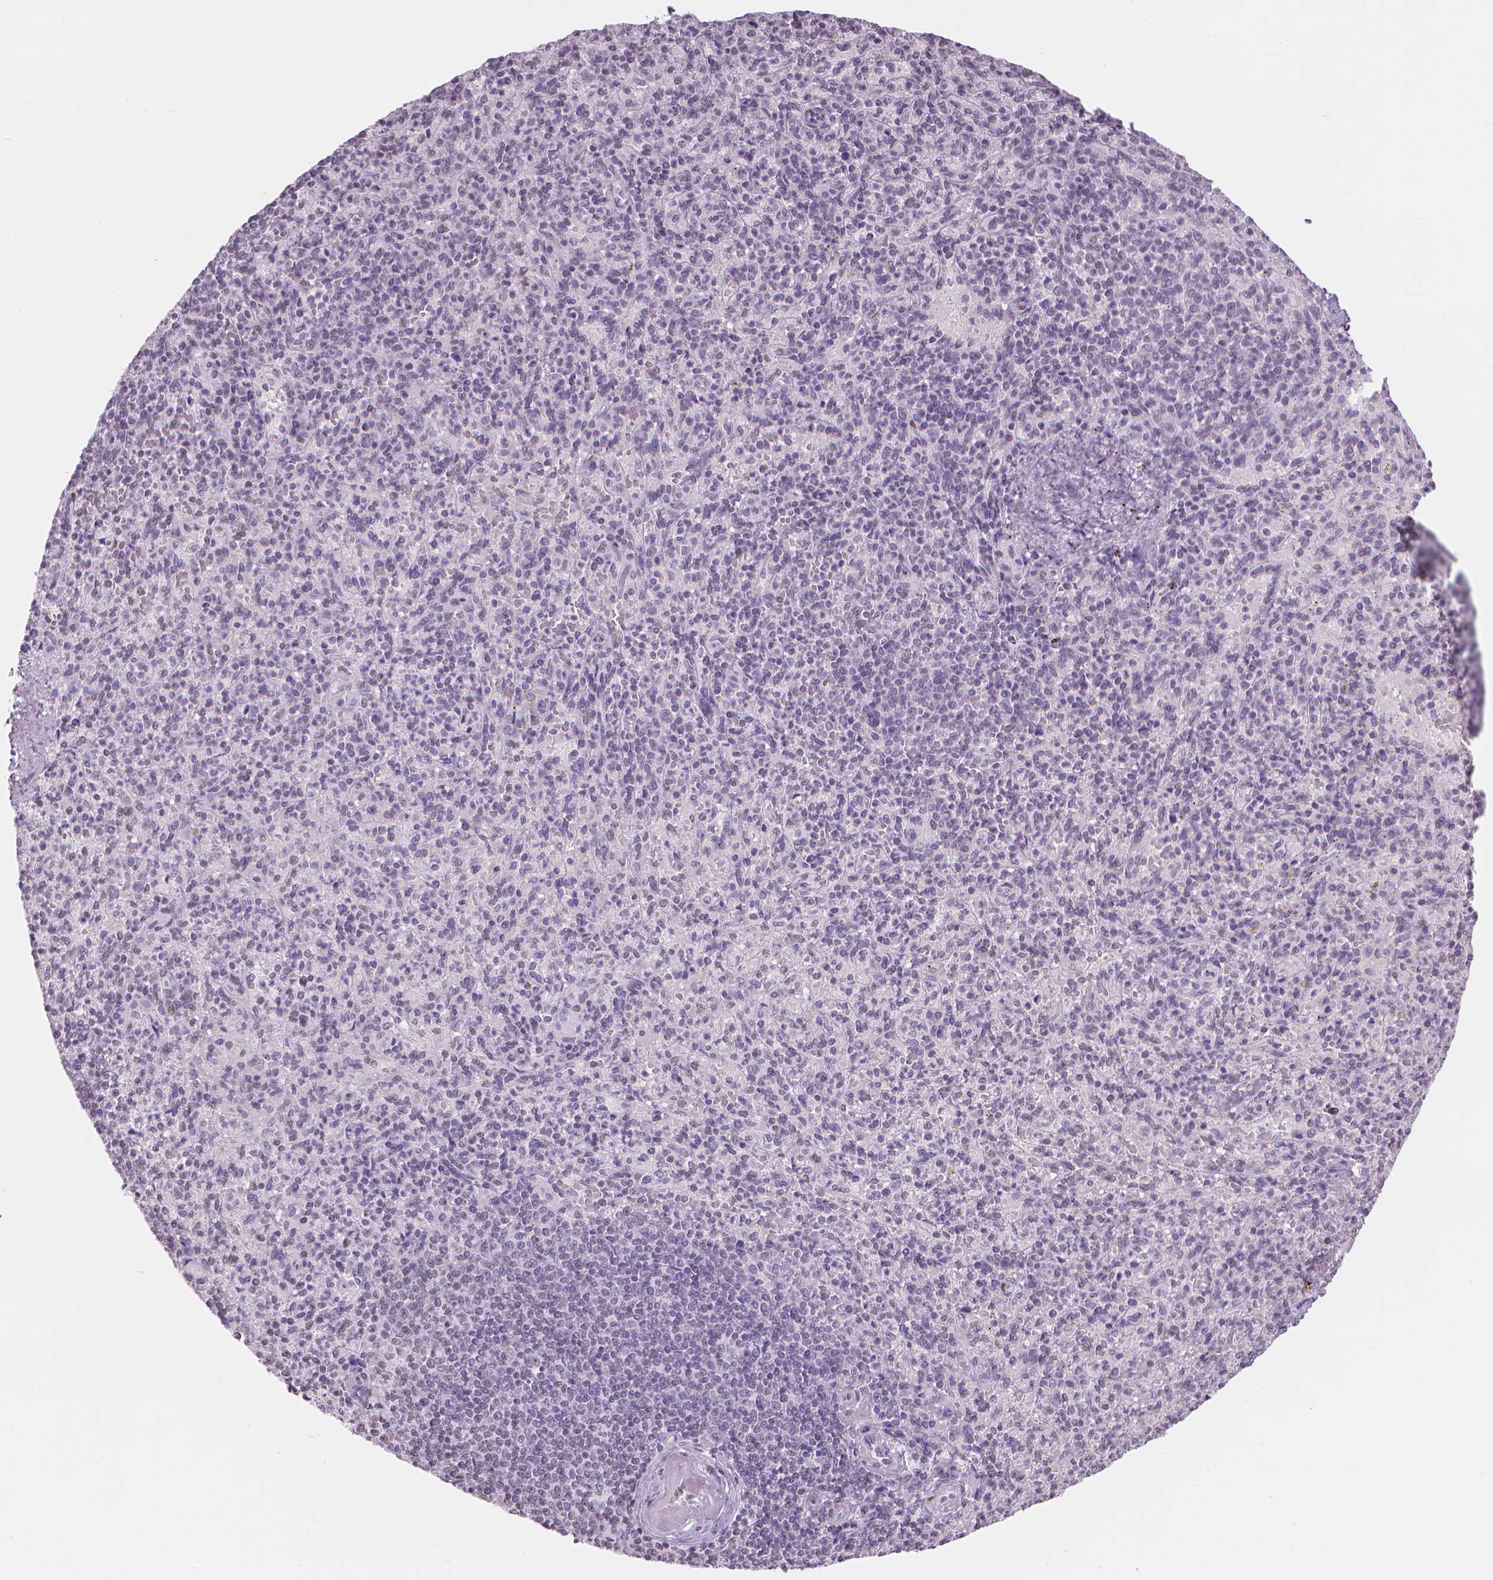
{"staining": {"intensity": "negative", "quantity": "none", "location": "none"}, "tissue": "spleen", "cell_type": "Cells in red pulp", "image_type": "normal", "snomed": [{"axis": "morphology", "description": "Normal tissue, NOS"}, {"axis": "topography", "description": "Spleen"}], "caption": "Immunohistochemistry (IHC) histopathology image of unremarkable spleen: human spleen stained with DAB (3,3'-diaminobenzidine) shows no significant protein expression in cells in red pulp. Nuclei are stained in blue.", "gene": "PIAS2", "patient": {"sex": "female", "age": 74}}